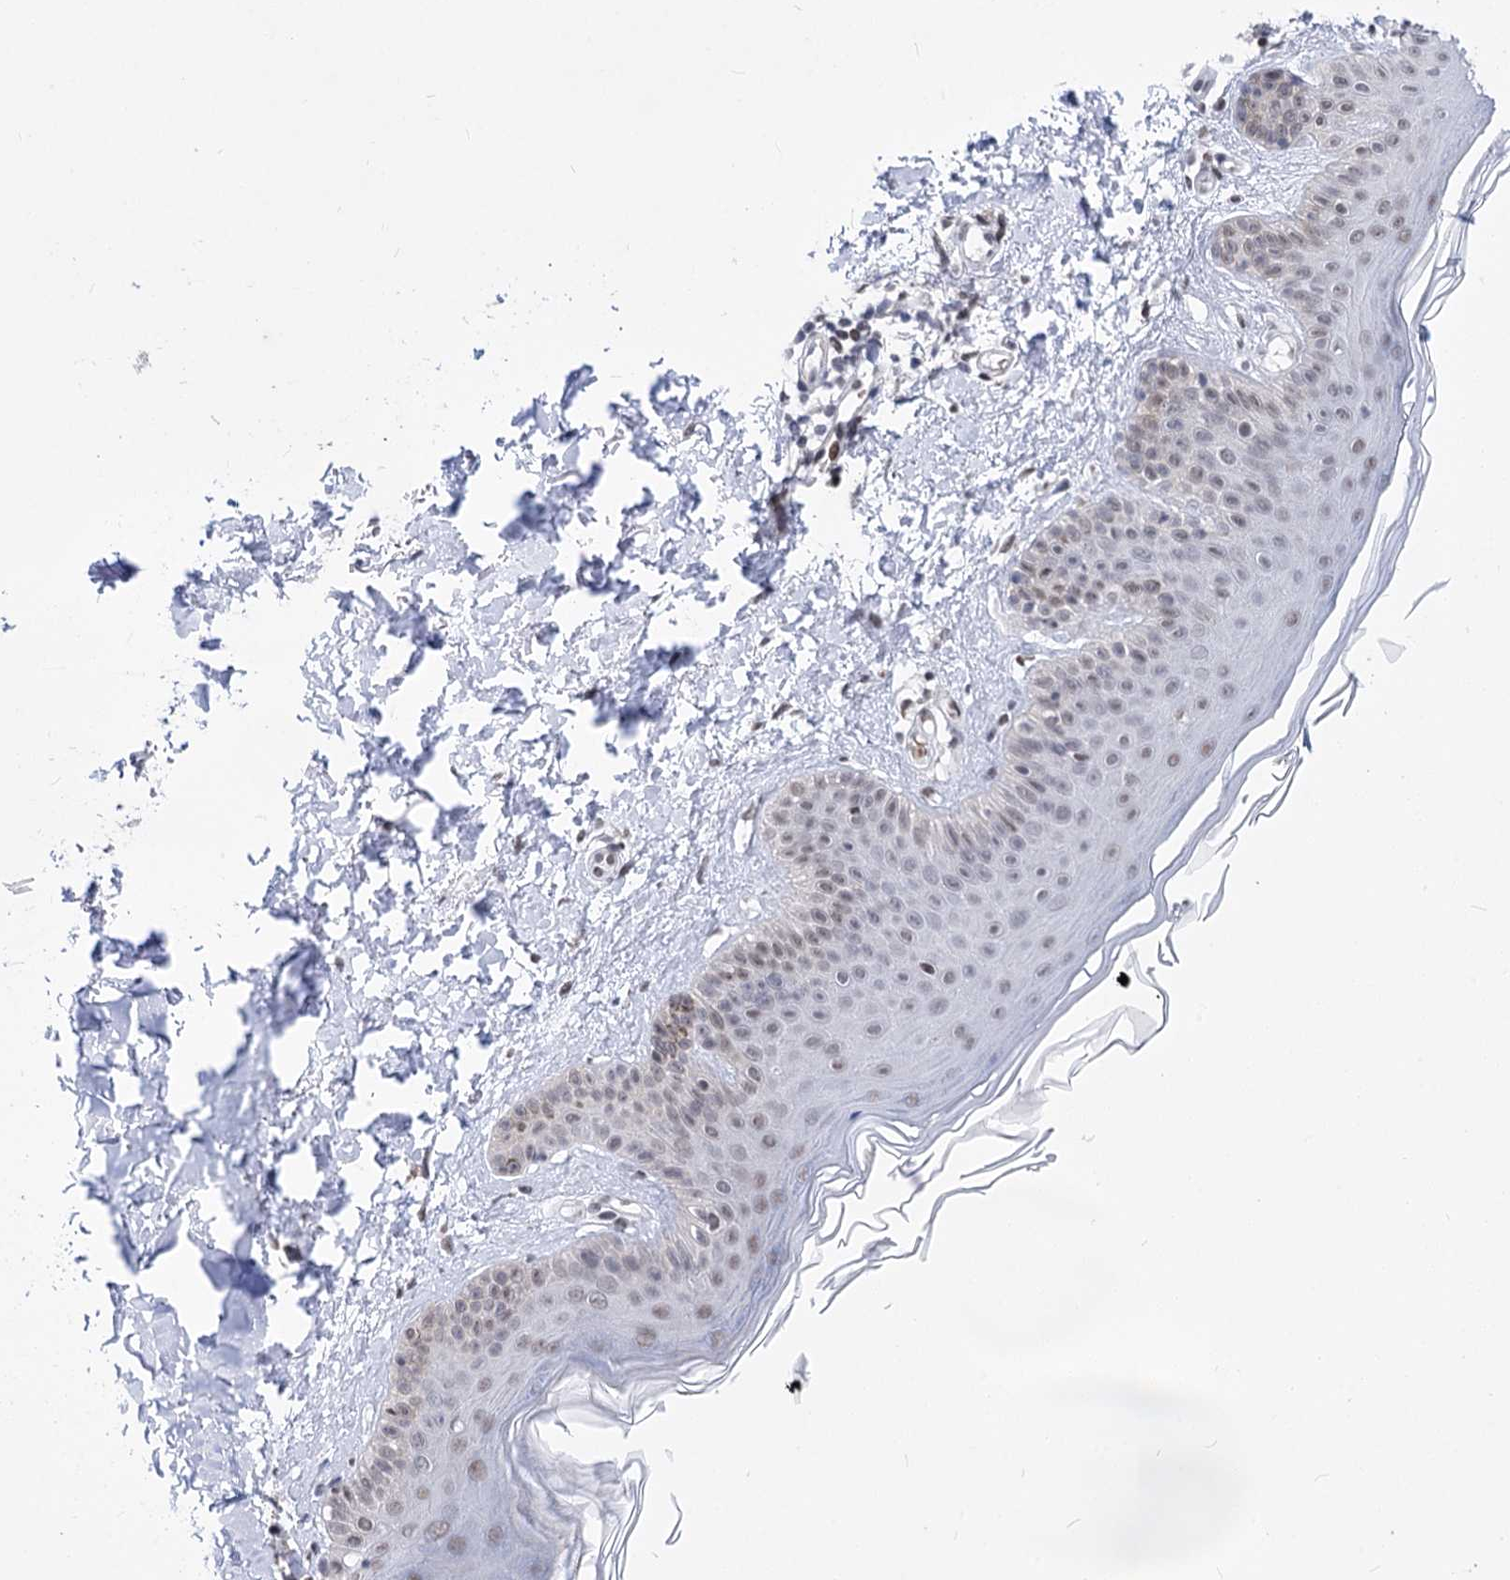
{"staining": {"intensity": "weak", "quantity": ">75%", "location": "nuclear"}, "tissue": "skin", "cell_type": "Fibroblasts", "image_type": "normal", "snomed": [{"axis": "morphology", "description": "Normal tissue, NOS"}, {"axis": "topography", "description": "Skin"}], "caption": "This photomicrograph shows IHC staining of normal skin, with low weak nuclear expression in approximately >75% of fibroblasts.", "gene": "POU4F3", "patient": {"sex": "male", "age": 52}}